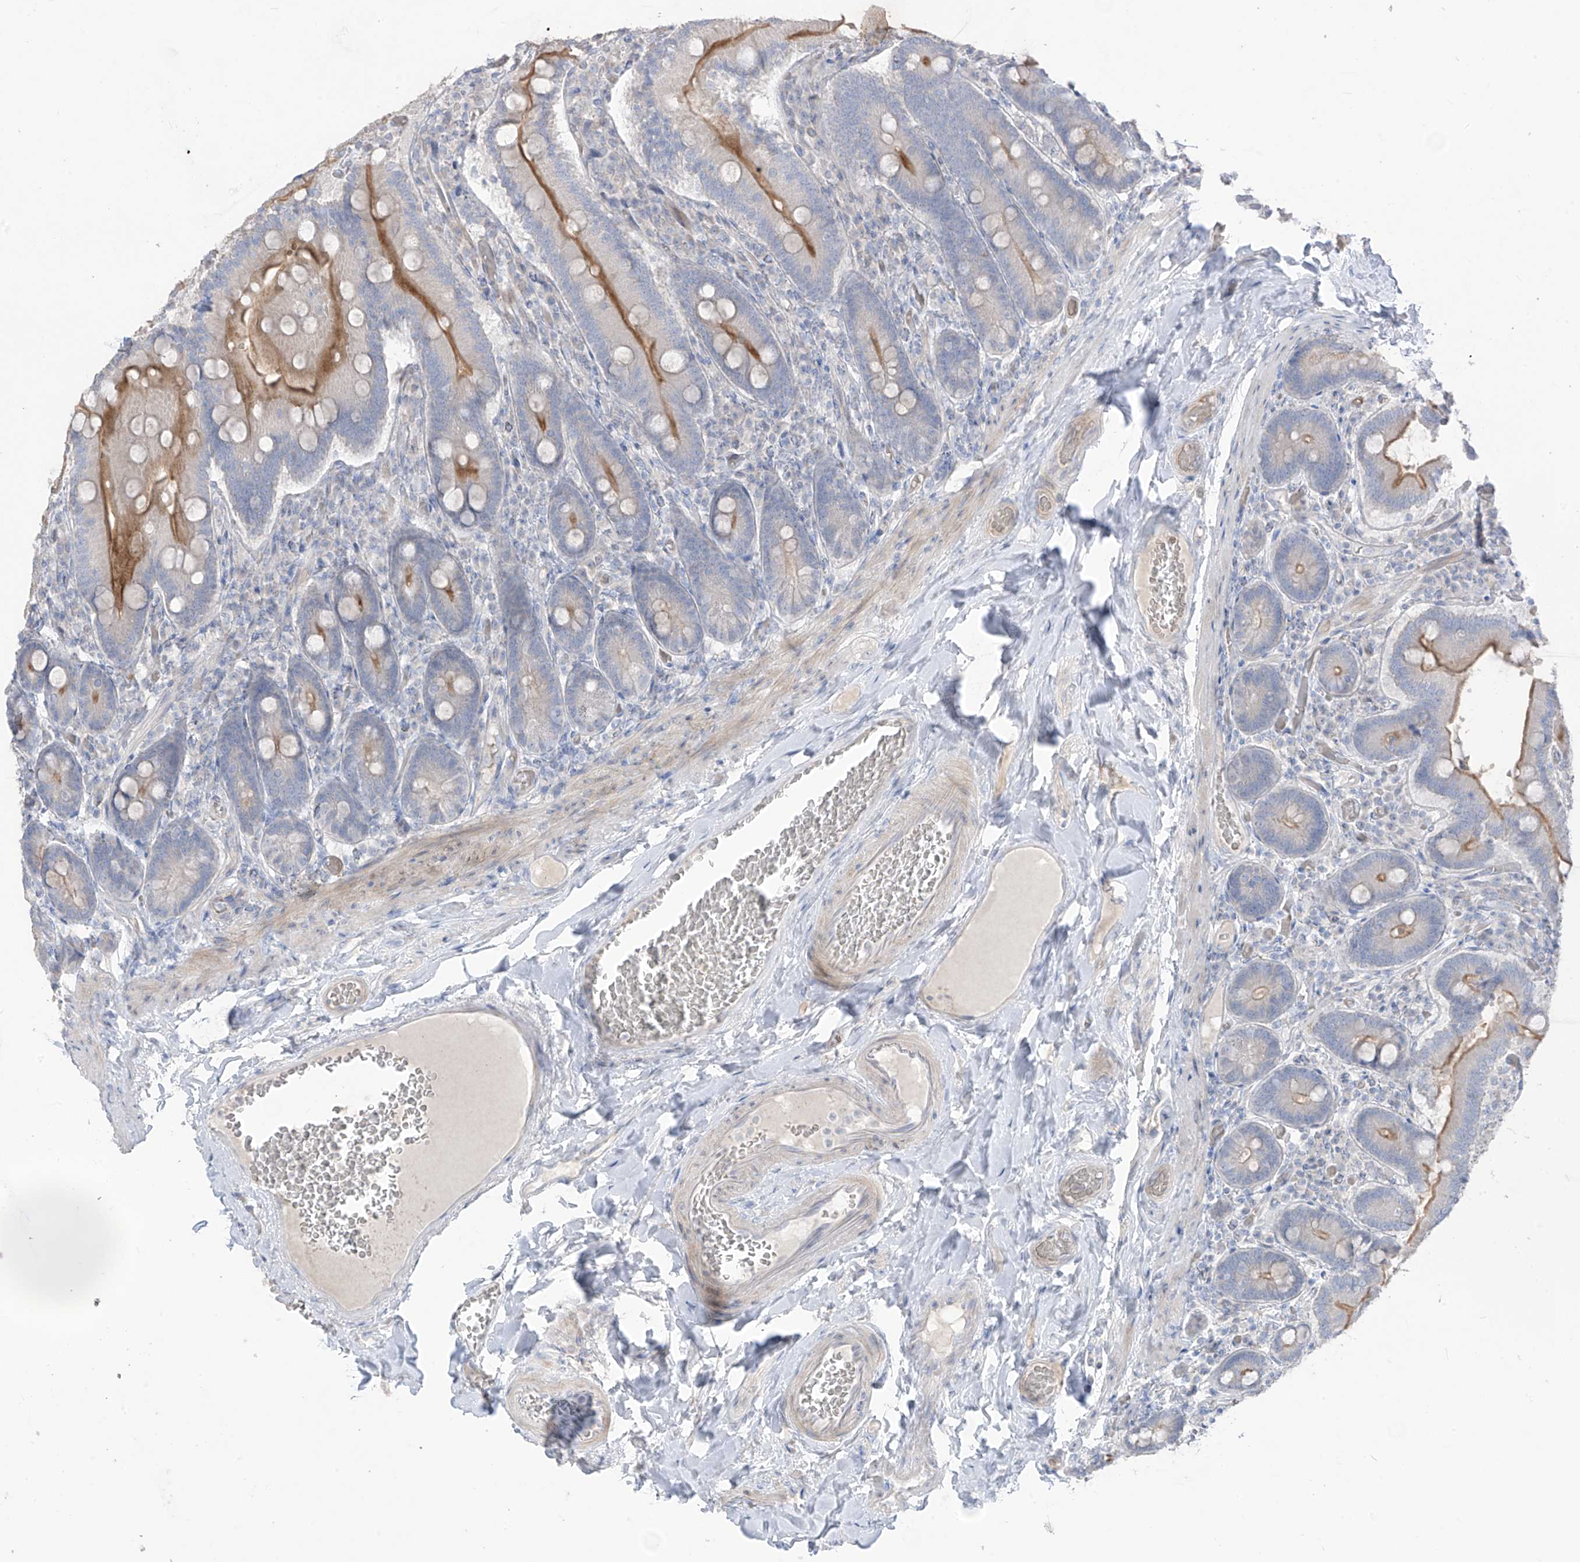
{"staining": {"intensity": "moderate", "quantity": "<25%", "location": "cytoplasmic/membranous"}, "tissue": "duodenum", "cell_type": "Glandular cells", "image_type": "normal", "snomed": [{"axis": "morphology", "description": "Normal tissue, NOS"}, {"axis": "topography", "description": "Duodenum"}], "caption": "Duodenum was stained to show a protein in brown. There is low levels of moderate cytoplasmic/membranous positivity in approximately <25% of glandular cells. (Stains: DAB (3,3'-diaminobenzidine) in brown, nuclei in blue, Microscopy: brightfield microscopy at high magnification).", "gene": "ASPRV1", "patient": {"sex": "female", "age": 62}}